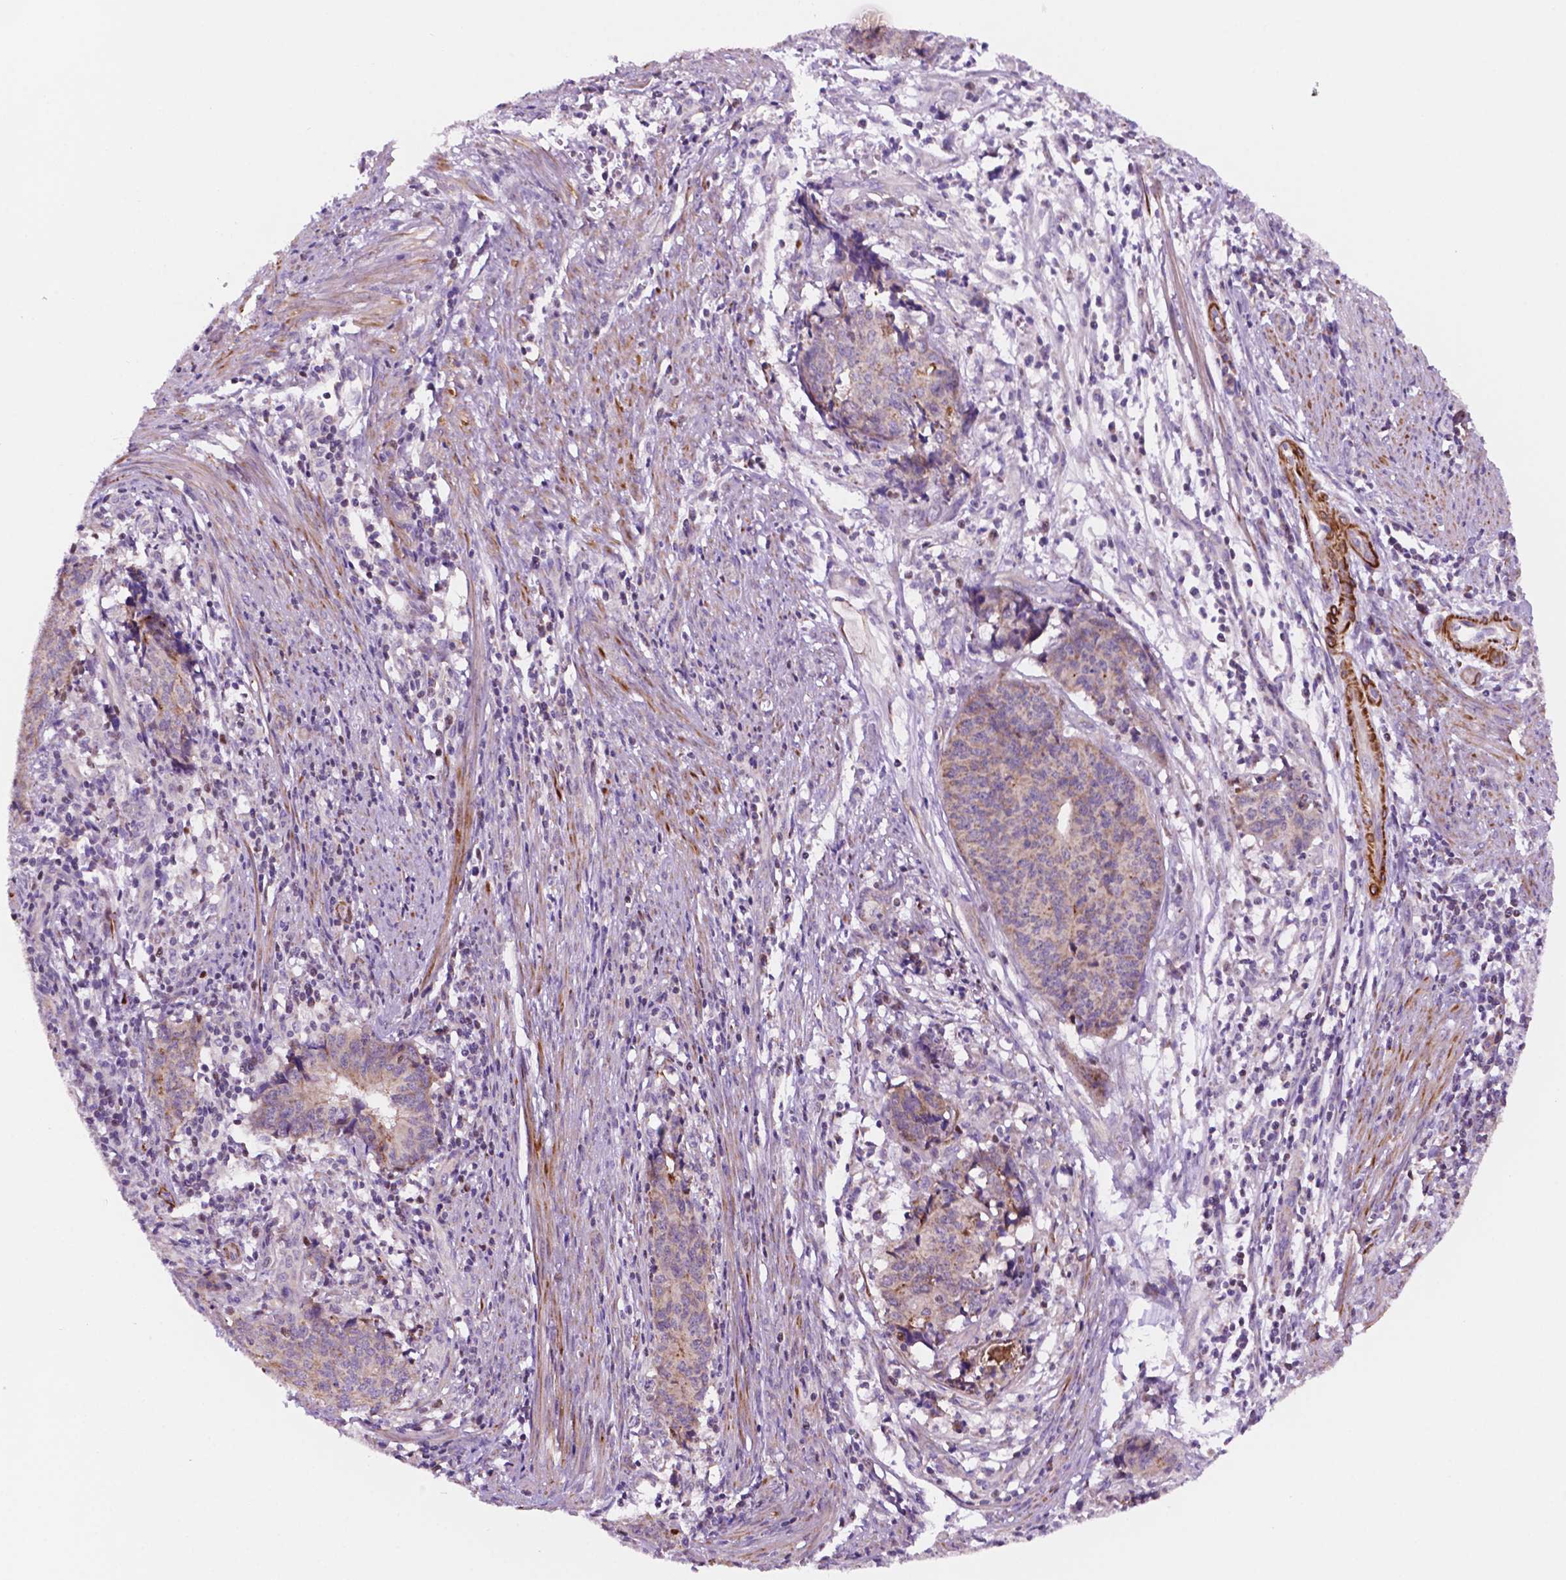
{"staining": {"intensity": "weak", "quantity": ">75%", "location": "cytoplasmic/membranous"}, "tissue": "endometrial cancer", "cell_type": "Tumor cells", "image_type": "cancer", "snomed": [{"axis": "morphology", "description": "Adenocarcinoma, NOS"}, {"axis": "topography", "description": "Endometrium"}], "caption": "High-power microscopy captured an immunohistochemistry photomicrograph of endometrial cancer, revealing weak cytoplasmic/membranous positivity in about >75% of tumor cells.", "gene": "GEMIN4", "patient": {"sex": "female", "age": 59}}